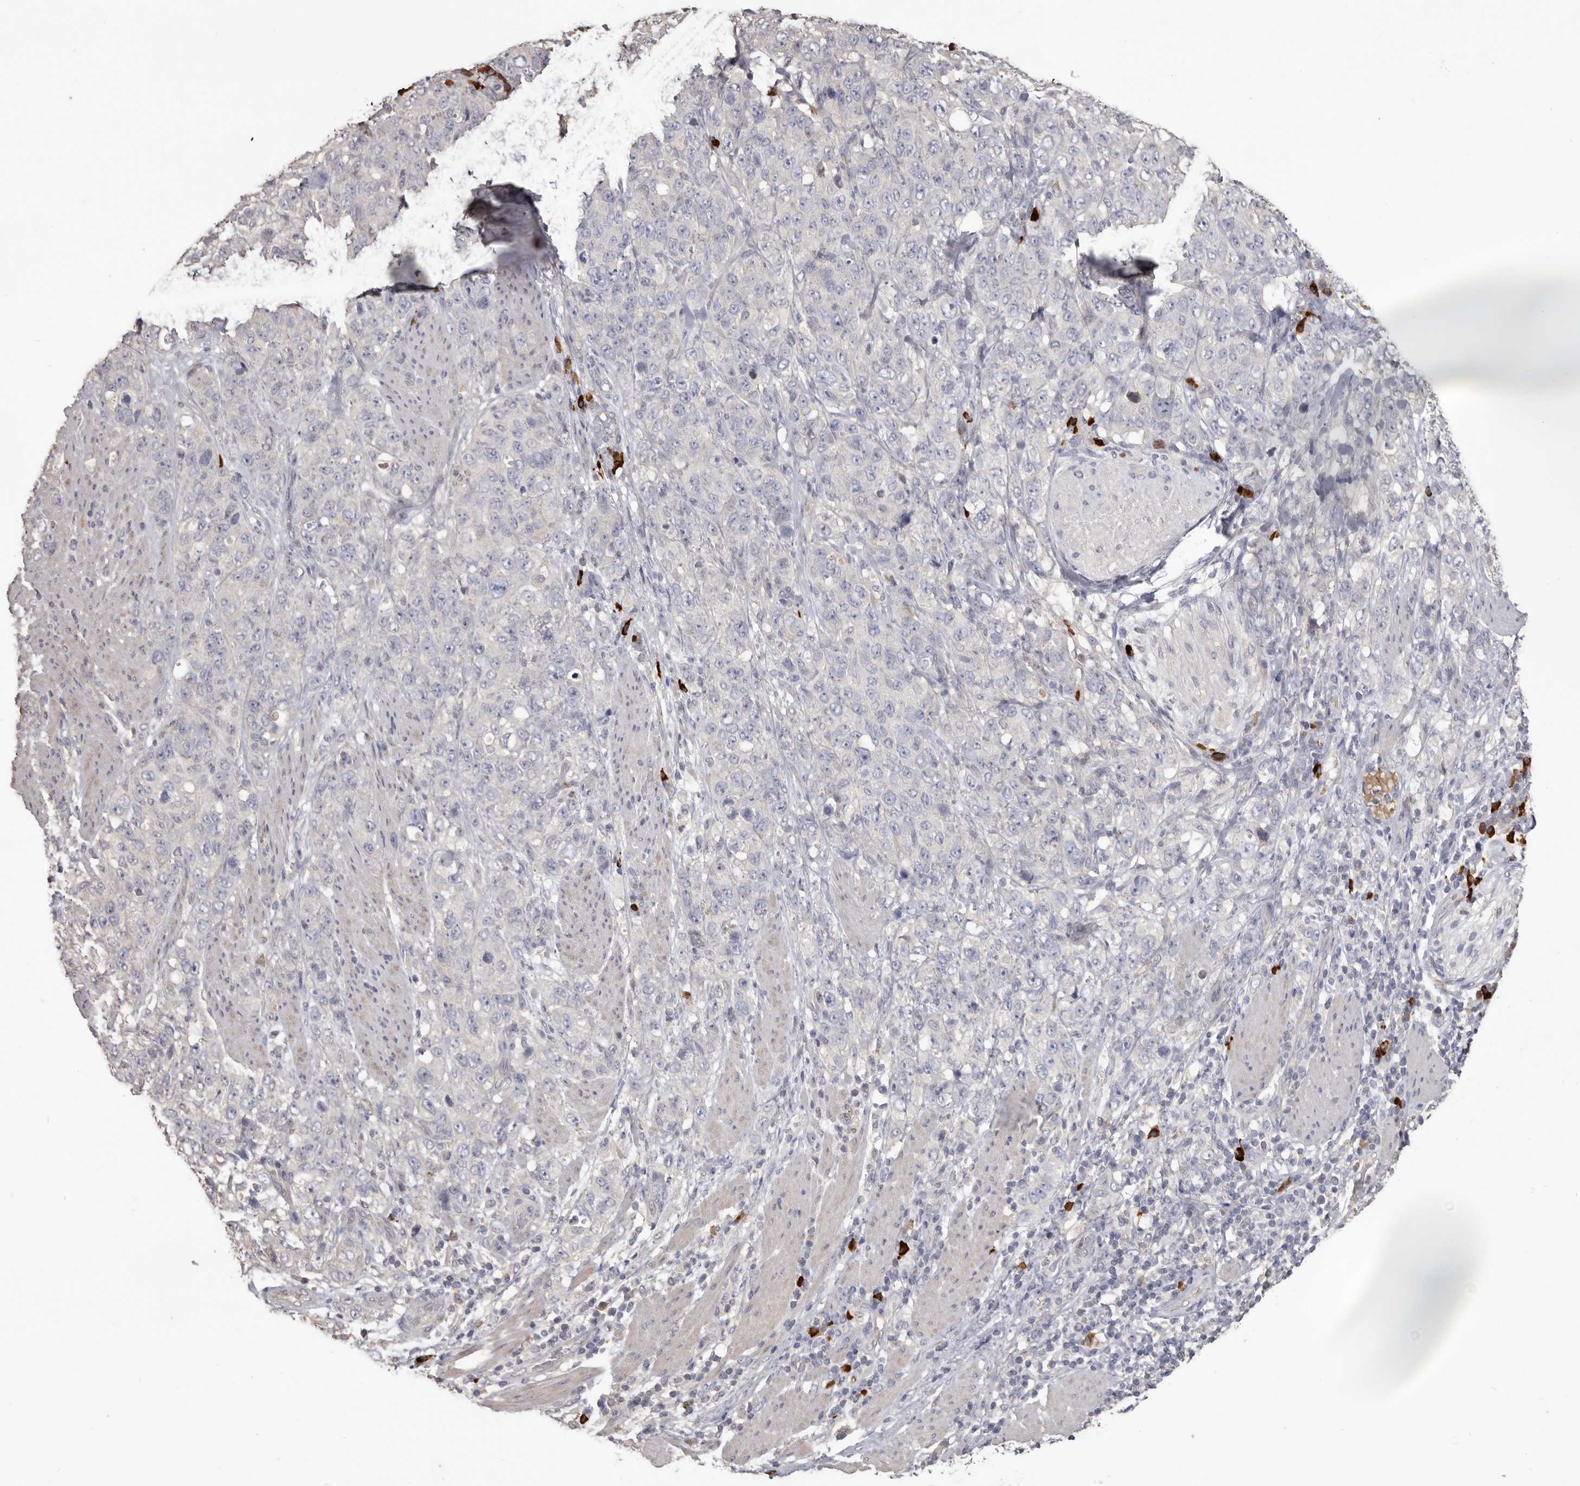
{"staining": {"intensity": "negative", "quantity": "none", "location": "none"}, "tissue": "stomach cancer", "cell_type": "Tumor cells", "image_type": "cancer", "snomed": [{"axis": "morphology", "description": "Adenocarcinoma, NOS"}, {"axis": "topography", "description": "Stomach"}], "caption": "IHC histopathology image of human stomach adenocarcinoma stained for a protein (brown), which shows no expression in tumor cells.", "gene": "HCAR2", "patient": {"sex": "male", "age": 48}}